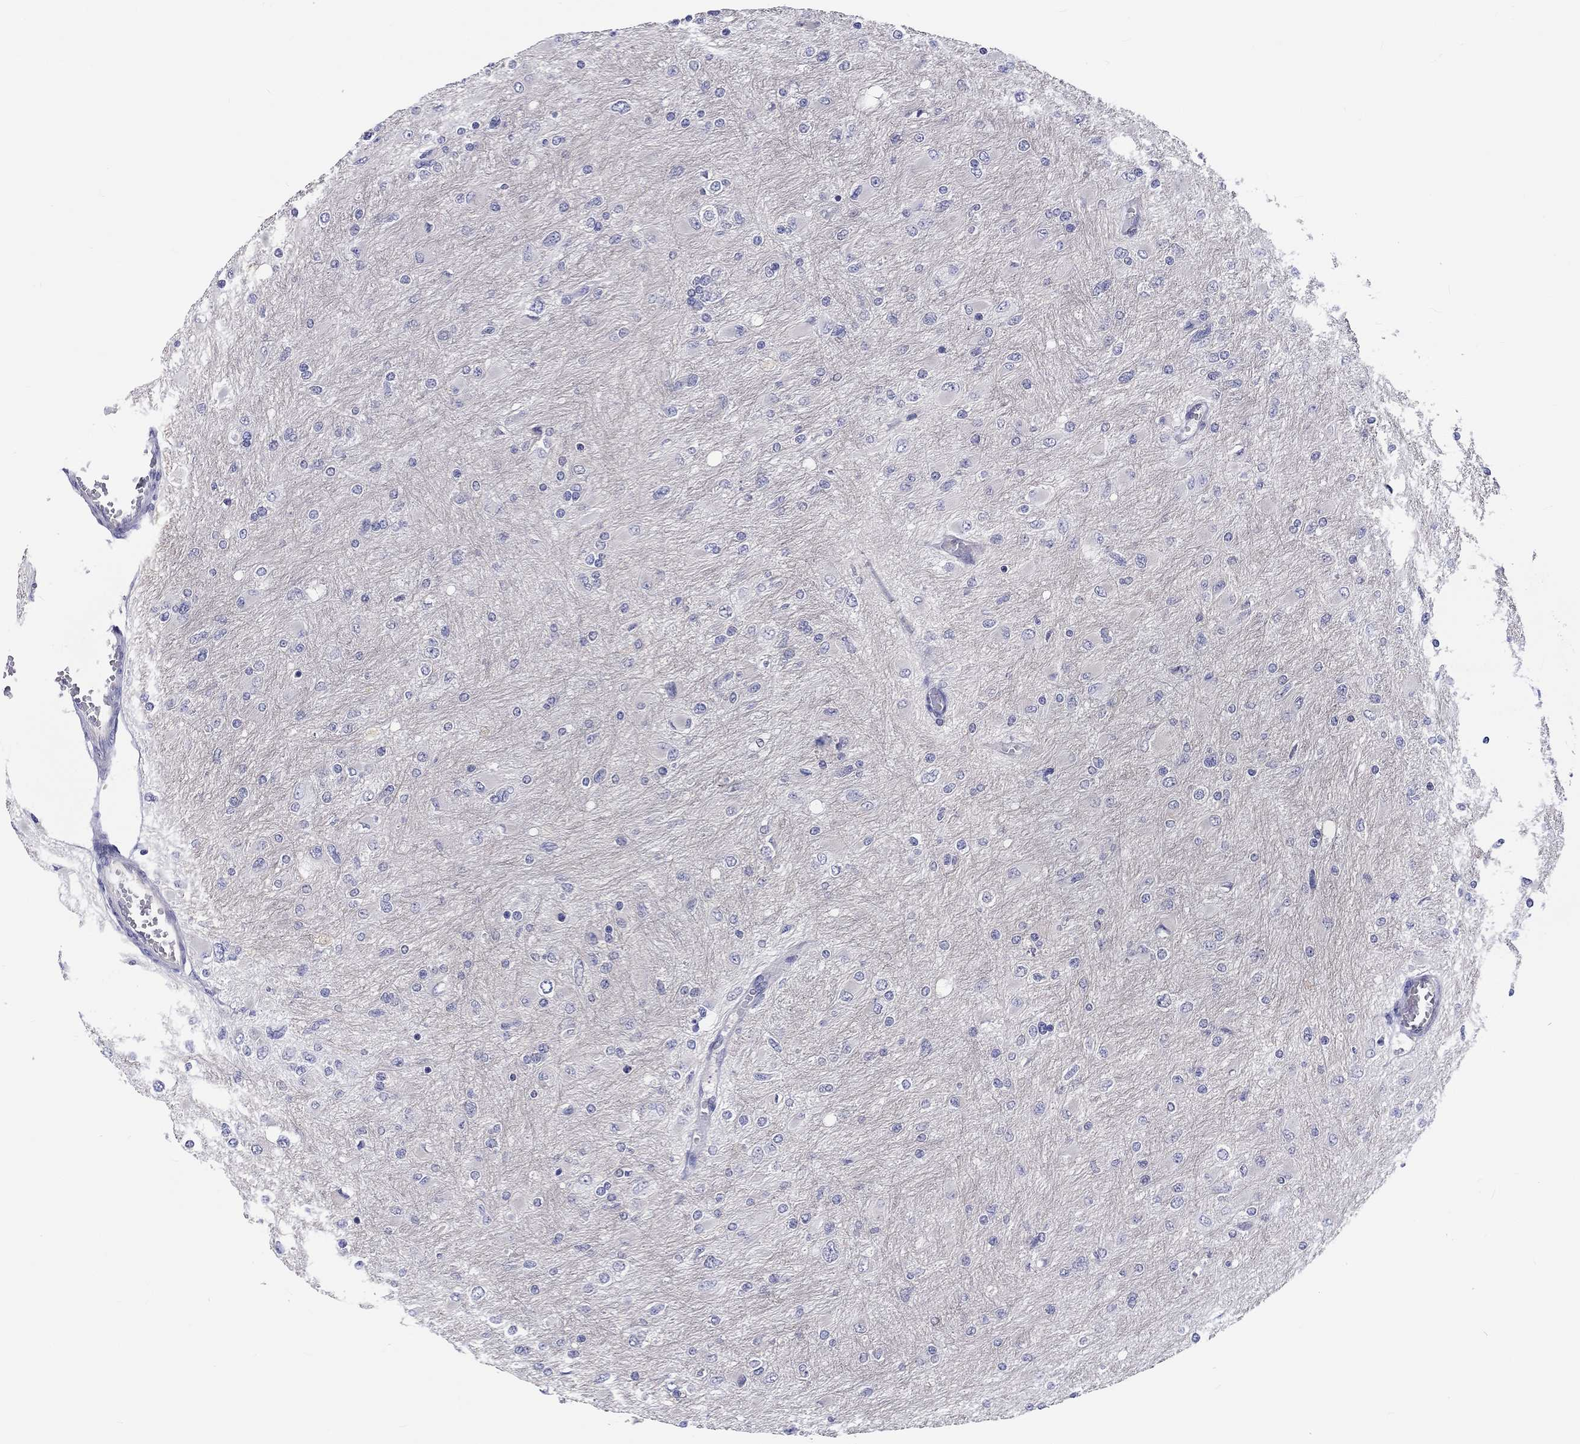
{"staining": {"intensity": "negative", "quantity": "none", "location": "none"}, "tissue": "glioma", "cell_type": "Tumor cells", "image_type": "cancer", "snomed": [{"axis": "morphology", "description": "Glioma, malignant, High grade"}, {"axis": "topography", "description": "Cerebral cortex"}], "caption": "Tumor cells are negative for protein expression in human glioma.", "gene": "ABCG4", "patient": {"sex": "female", "age": 36}}